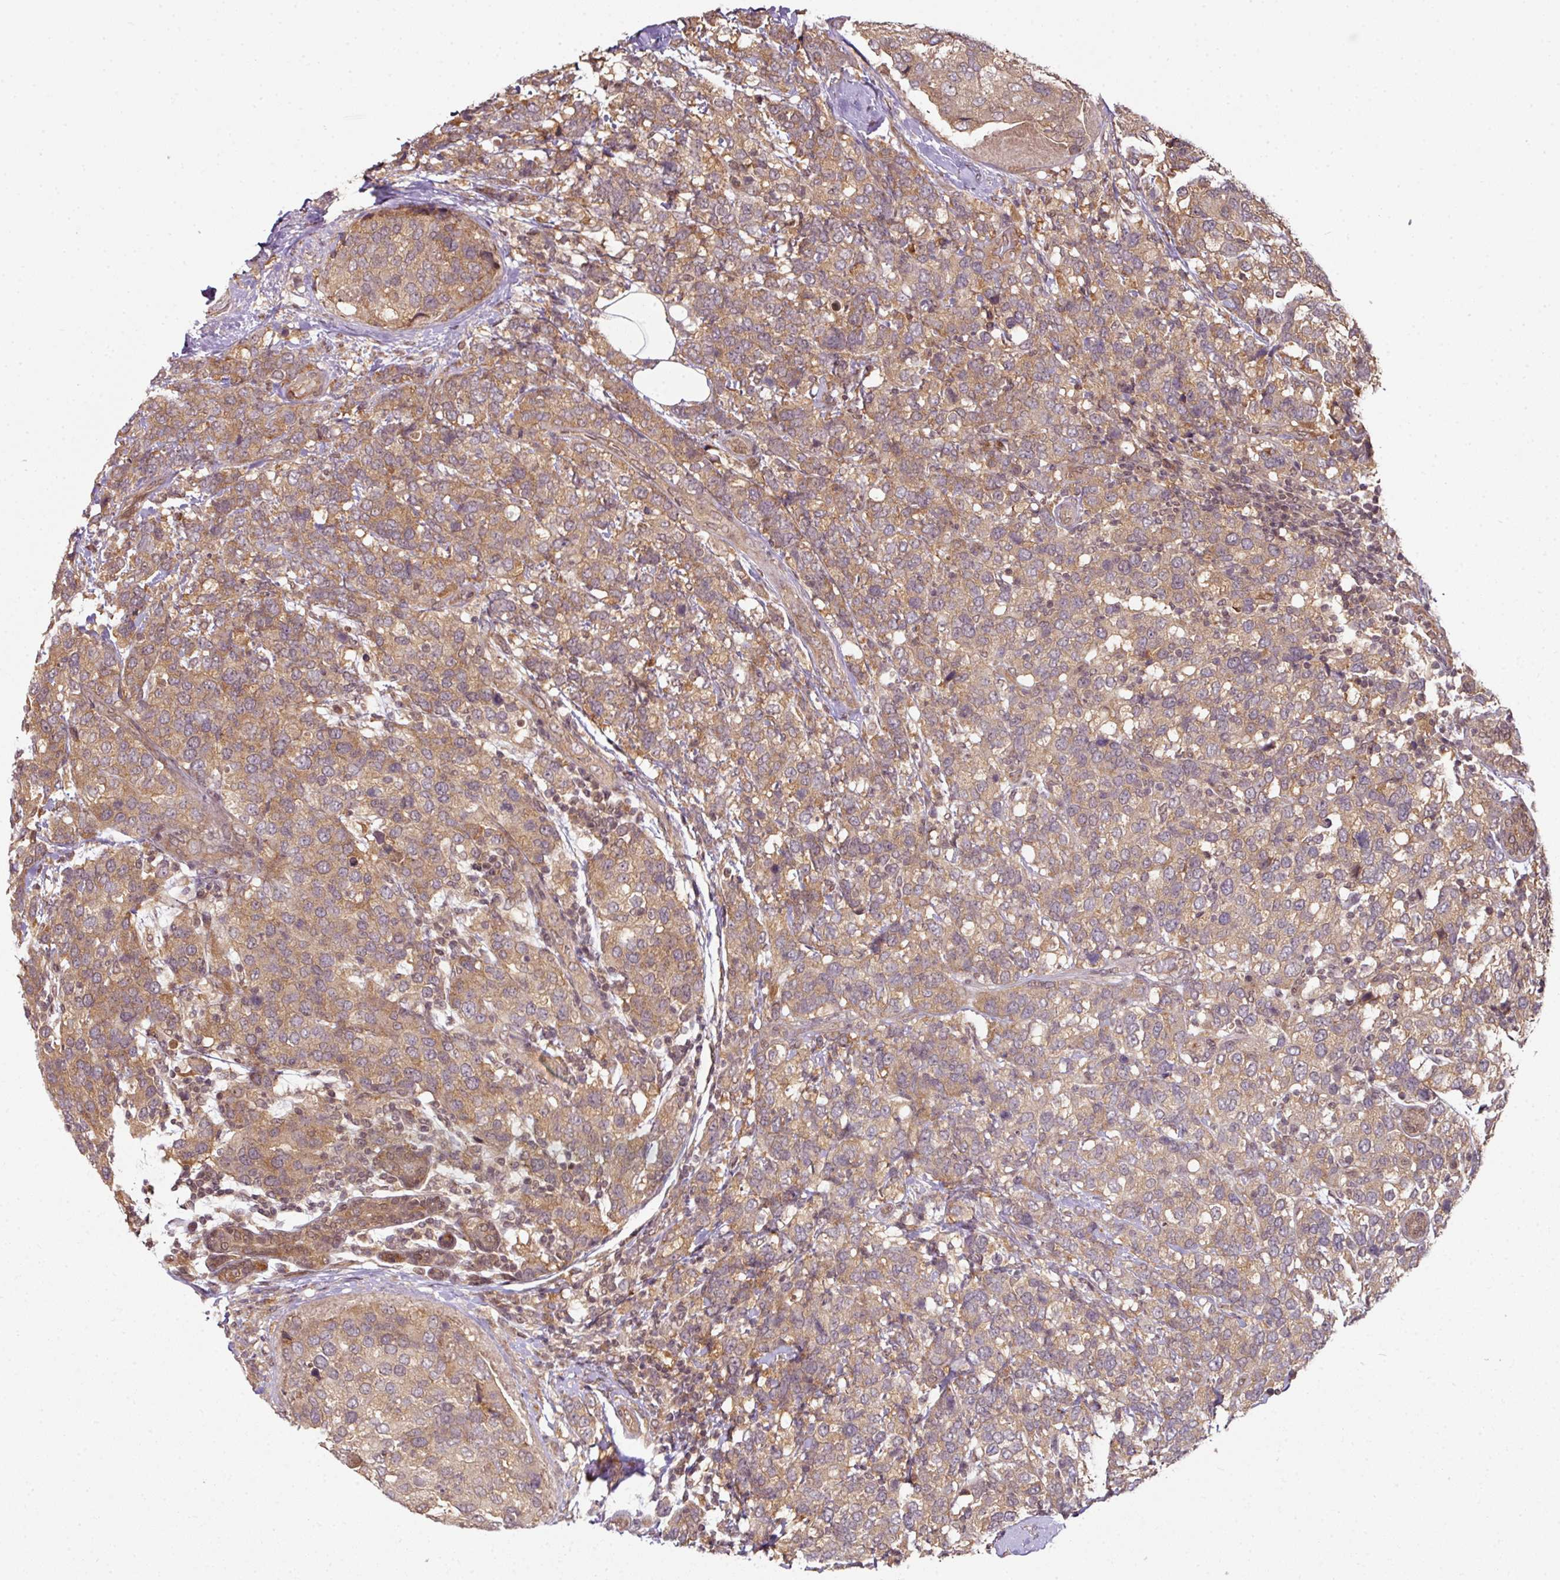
{"staining": {"intensity": "moderate", "quantity": ">75%", "location": "cytoplasmic/membranous"}, "tissue": "breast cancer", "cell_type": "Tumor cells", "image_type": "cancer", "snomed": [{"axis": "morphology", "description": "Lobular carcinoma"}, {"axis": "topography", "description": "Breast"}], "caption": "Immunohistochemistry histopathology image of neoplastic tissue: human lobular carcinoma (breast) stained using immunohistochemistry shows medium levels of moderate protein expression localized specifically in the cytoplasmic/membranous of tumor cells, appearing as a cytoplasmic/membranous brown color.", "gene": "ANKRD18A", "patient": {"sex": "female", "age": 59}}